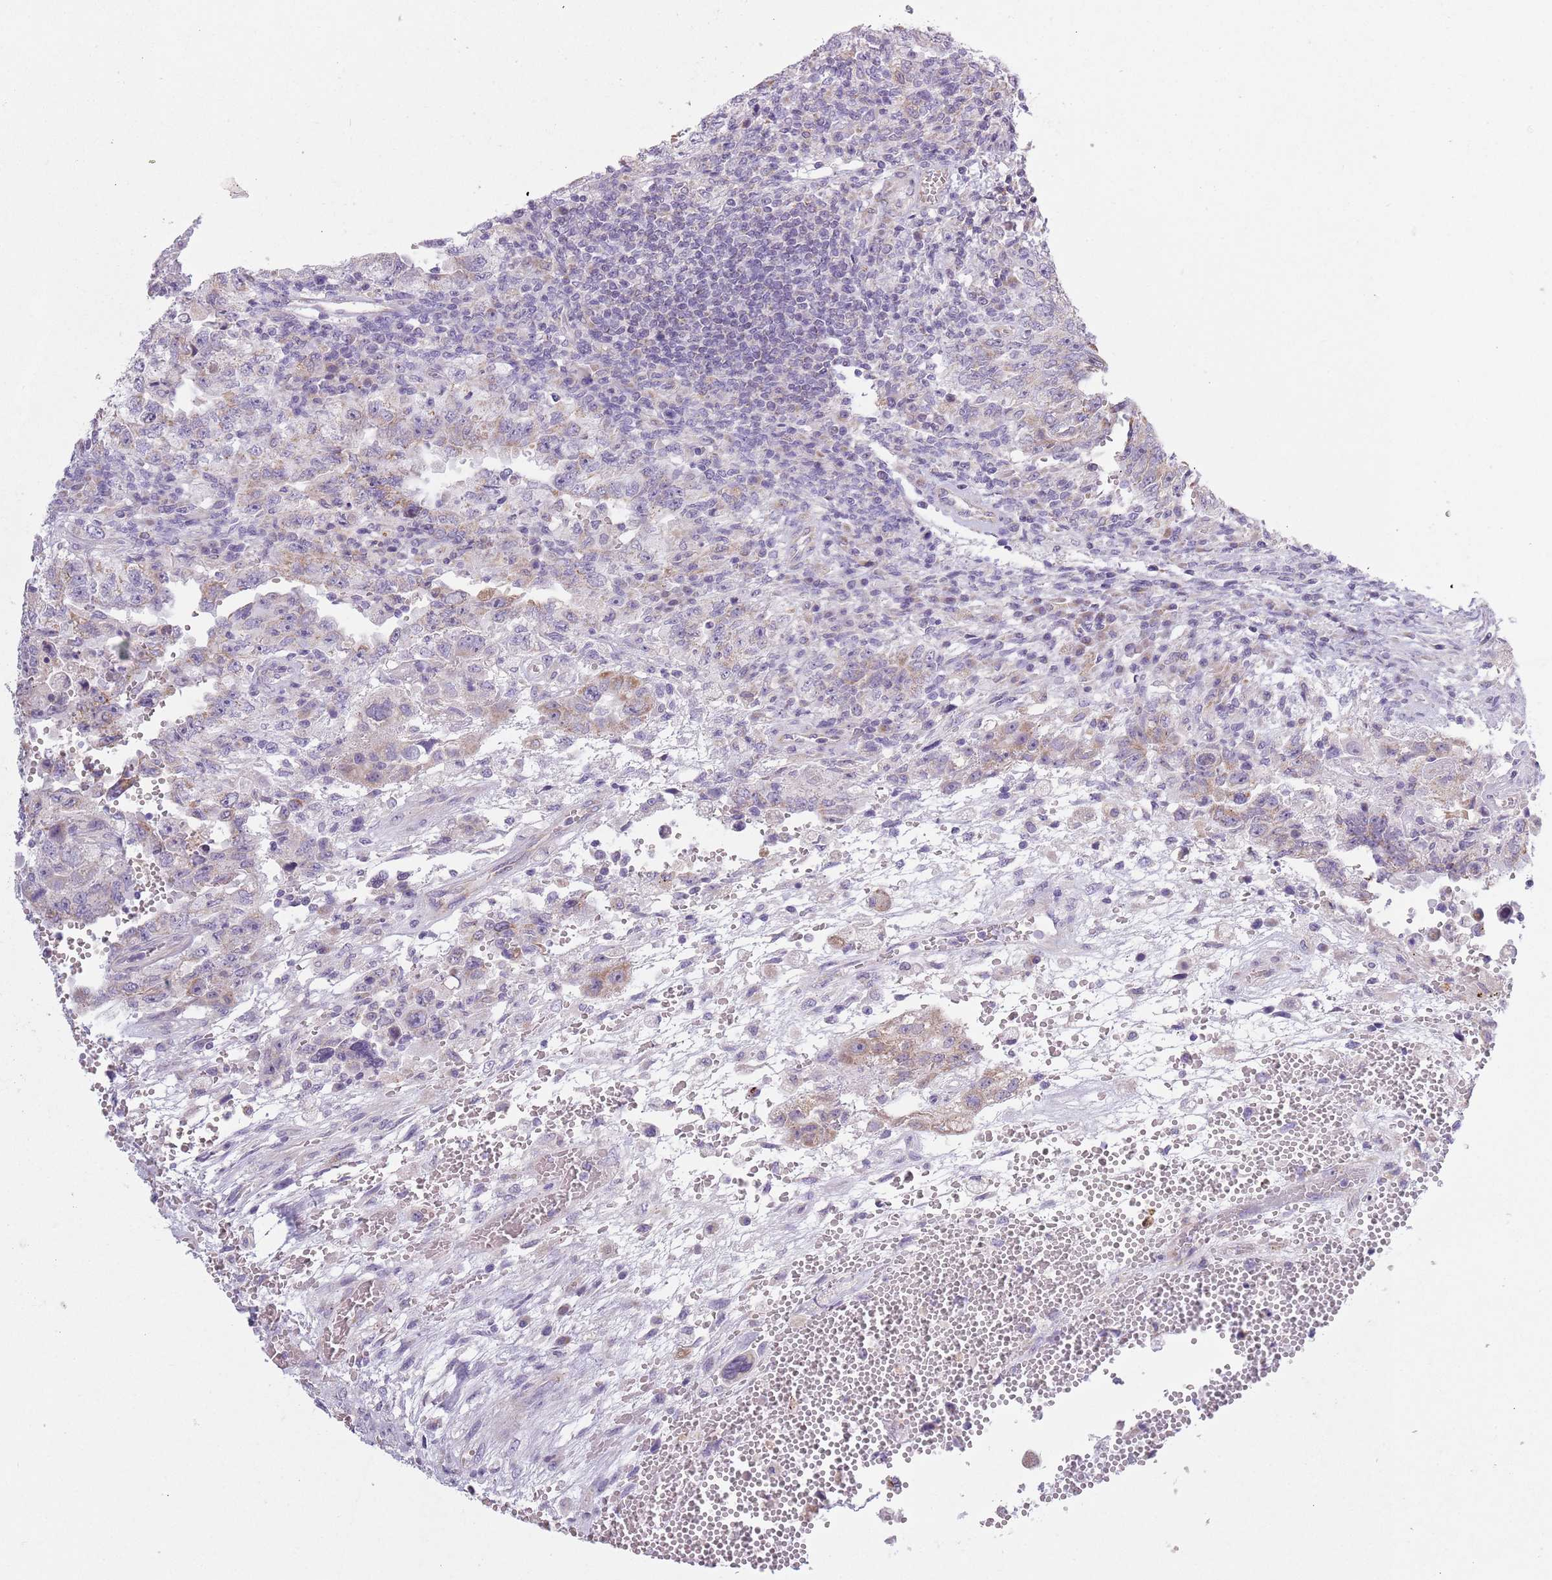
{"staining": {"intensity": "weak", "quantity": "<25%", "location": "cytoplasmic/membranous"}, "tissue": "testis cancer", "cell_type": "Tumor cells", "image_type": "cancer", "snomed": [{"axis": "morphology", "description": "Carcinoma, Embryonal, NOS"}, {"axis": "topography", "description": "Testis"}], "caption": "The immunohistochemistry micrograph has no significant expression in tumor cells of testis cancer (embryonal carcinoma) tissue.", "gene": "COQ5", "patient": {"sex": "male", "age": 26}}